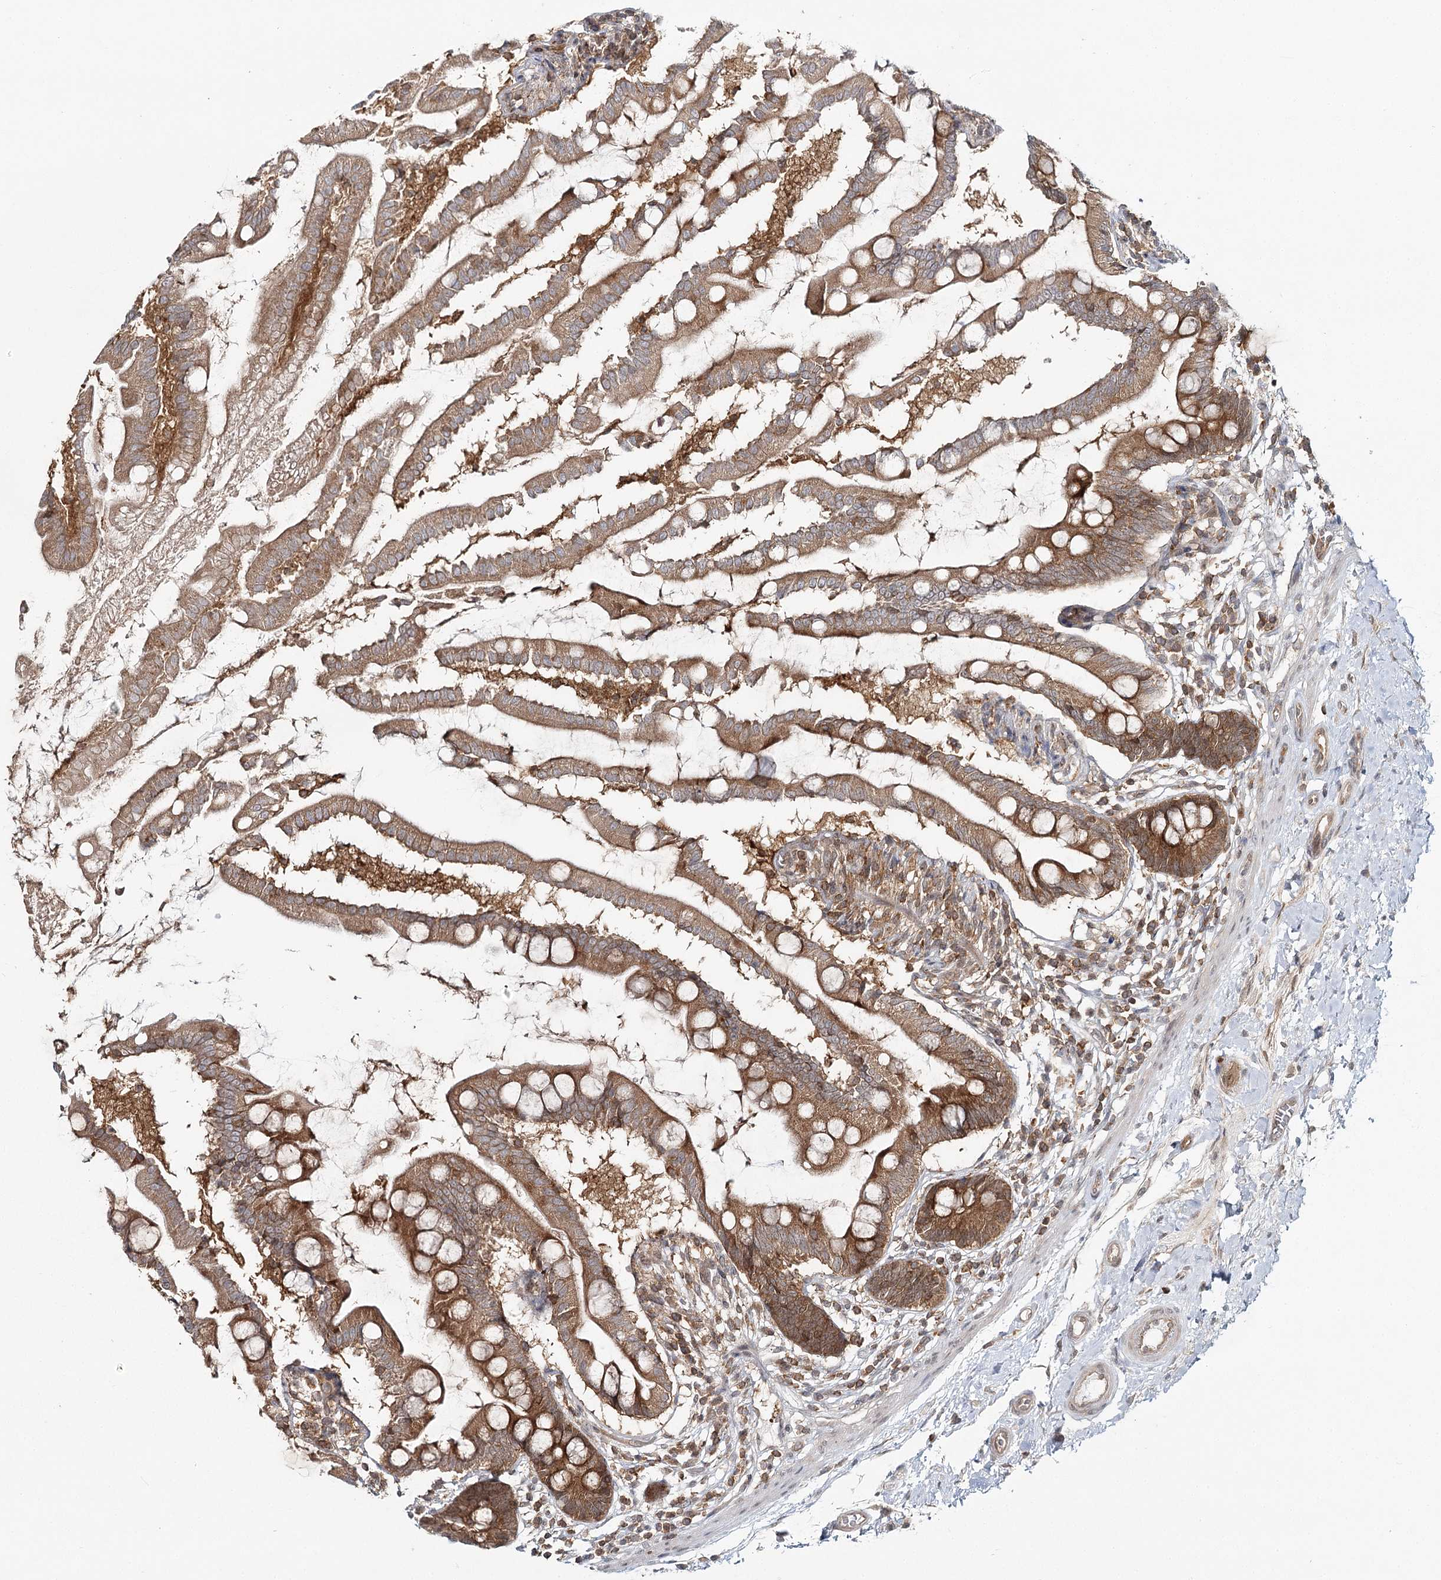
{"staining": {"intensity": "moderate", "quantity": ">75%", "location": "cytoplasmic/membranous"}, "tissue": "small intestine", "cell_type": "Glandular cells", "image_type": "normal", "snomed": [{"axis": "morphology", "description": "Normal tissue, NOS"}, {"axis": "topography", "description": "Small intestine"}], "caption": "A brown stain shows moderate cytoplasmic/membranous staining of a protein in glandular cells of unremarkable small intestine. The protein is stained brown, and the nuclei are stained in blue (DAB (3,3'-diaminobenzidine) IHC with brightfield microscopy, high magnification).", "gene": "FAM120B", "patient": {"sex": "female", "age": 56}}